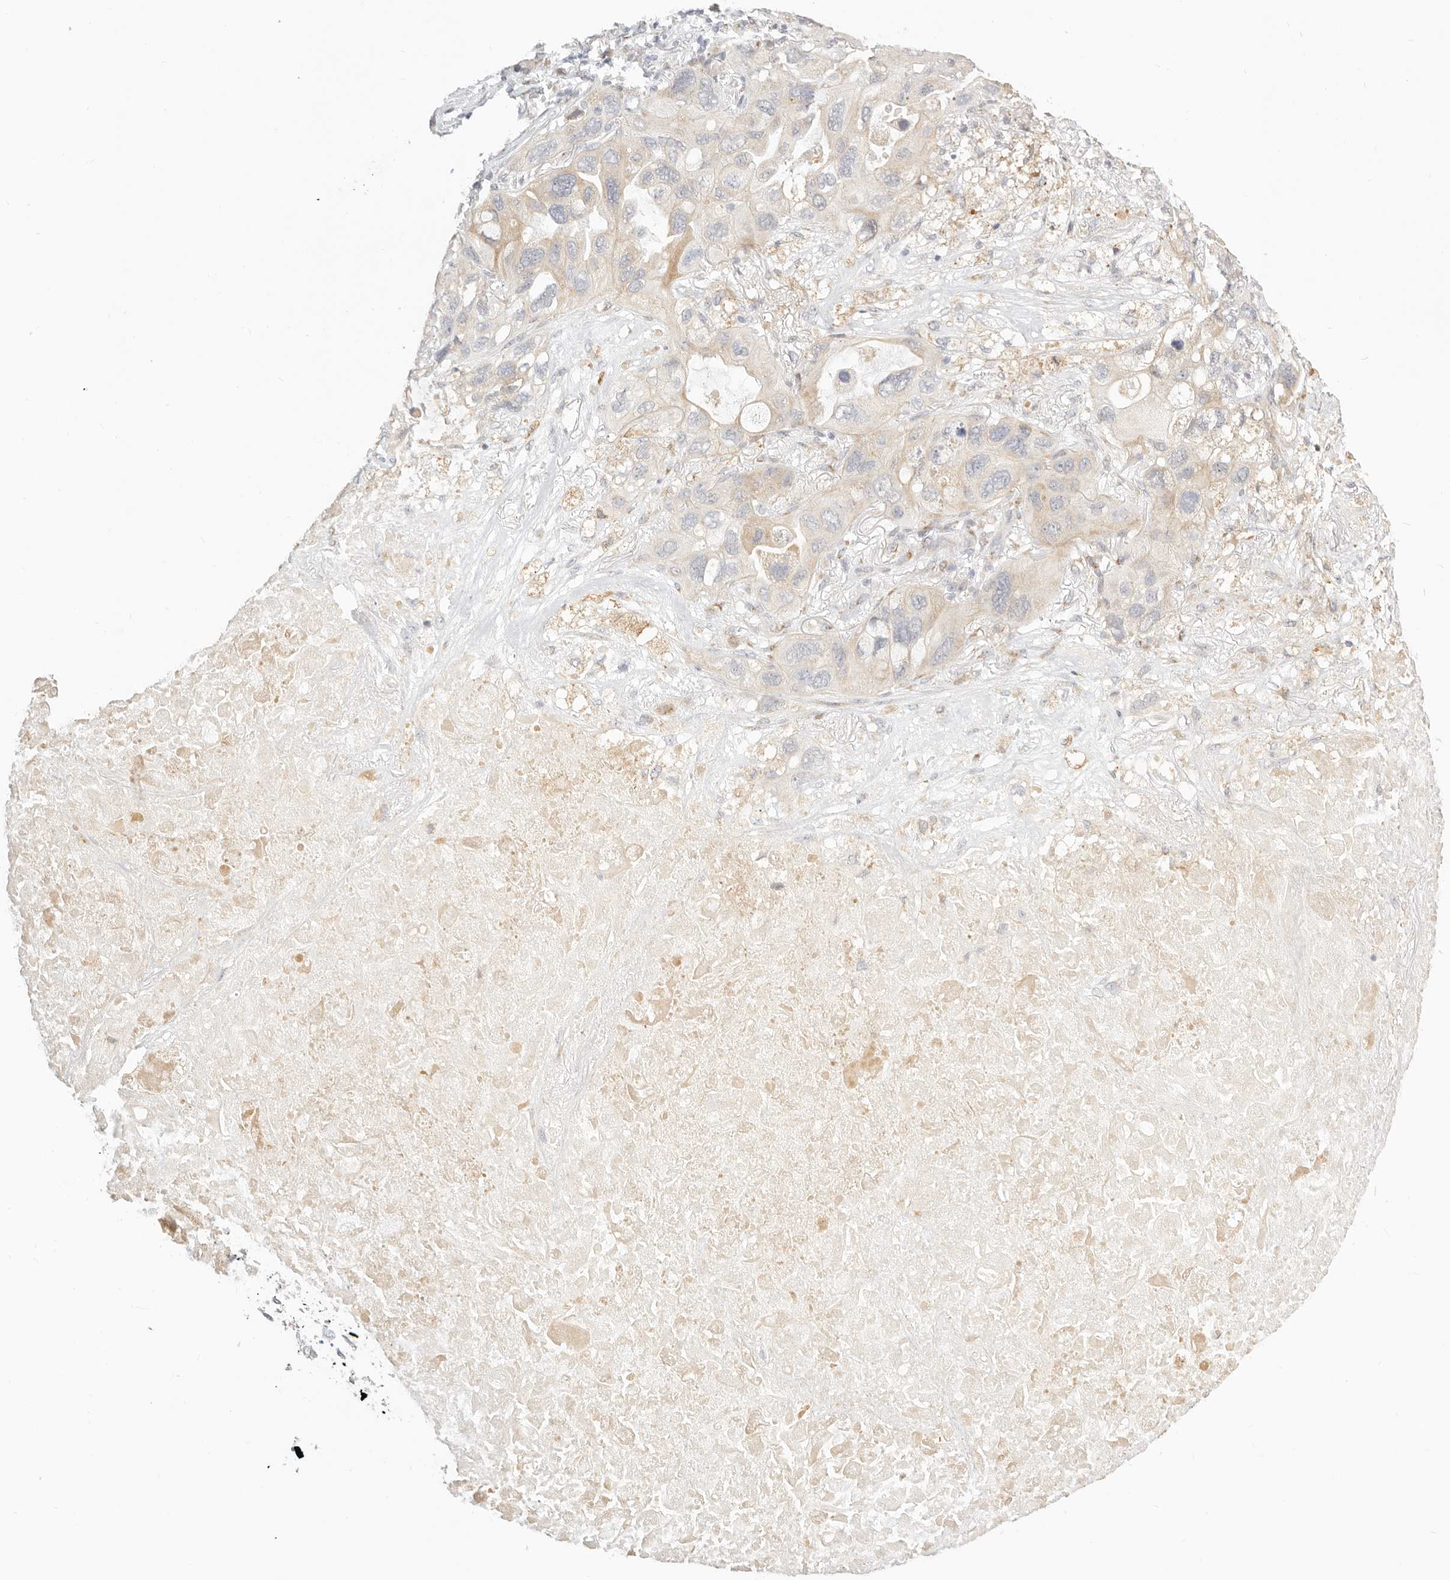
{"staining": {"intensity": "negative", "quantity": "none", "location": "none"}, "tissue": "lung cancer", "cell_type": "Tumor cells", "image_type": "cancer", "snomed": [{"axis": "morphology", "description": "Squamous cell carcinoma, NOS"}, {"axis": "topography", "description": "Lung"}], "caption": "The immunohistochemistry image has no significant staining in tumor cells of squamous cell carcinoma (lung) tissue. The staining is performed using DAB (3,3'-diaminobenzidine) brown chromogen with nuclei counter-stained in using hematoxylin.", "gene": "FAM20B", "patient": {"sex": "female", "age": 73}}